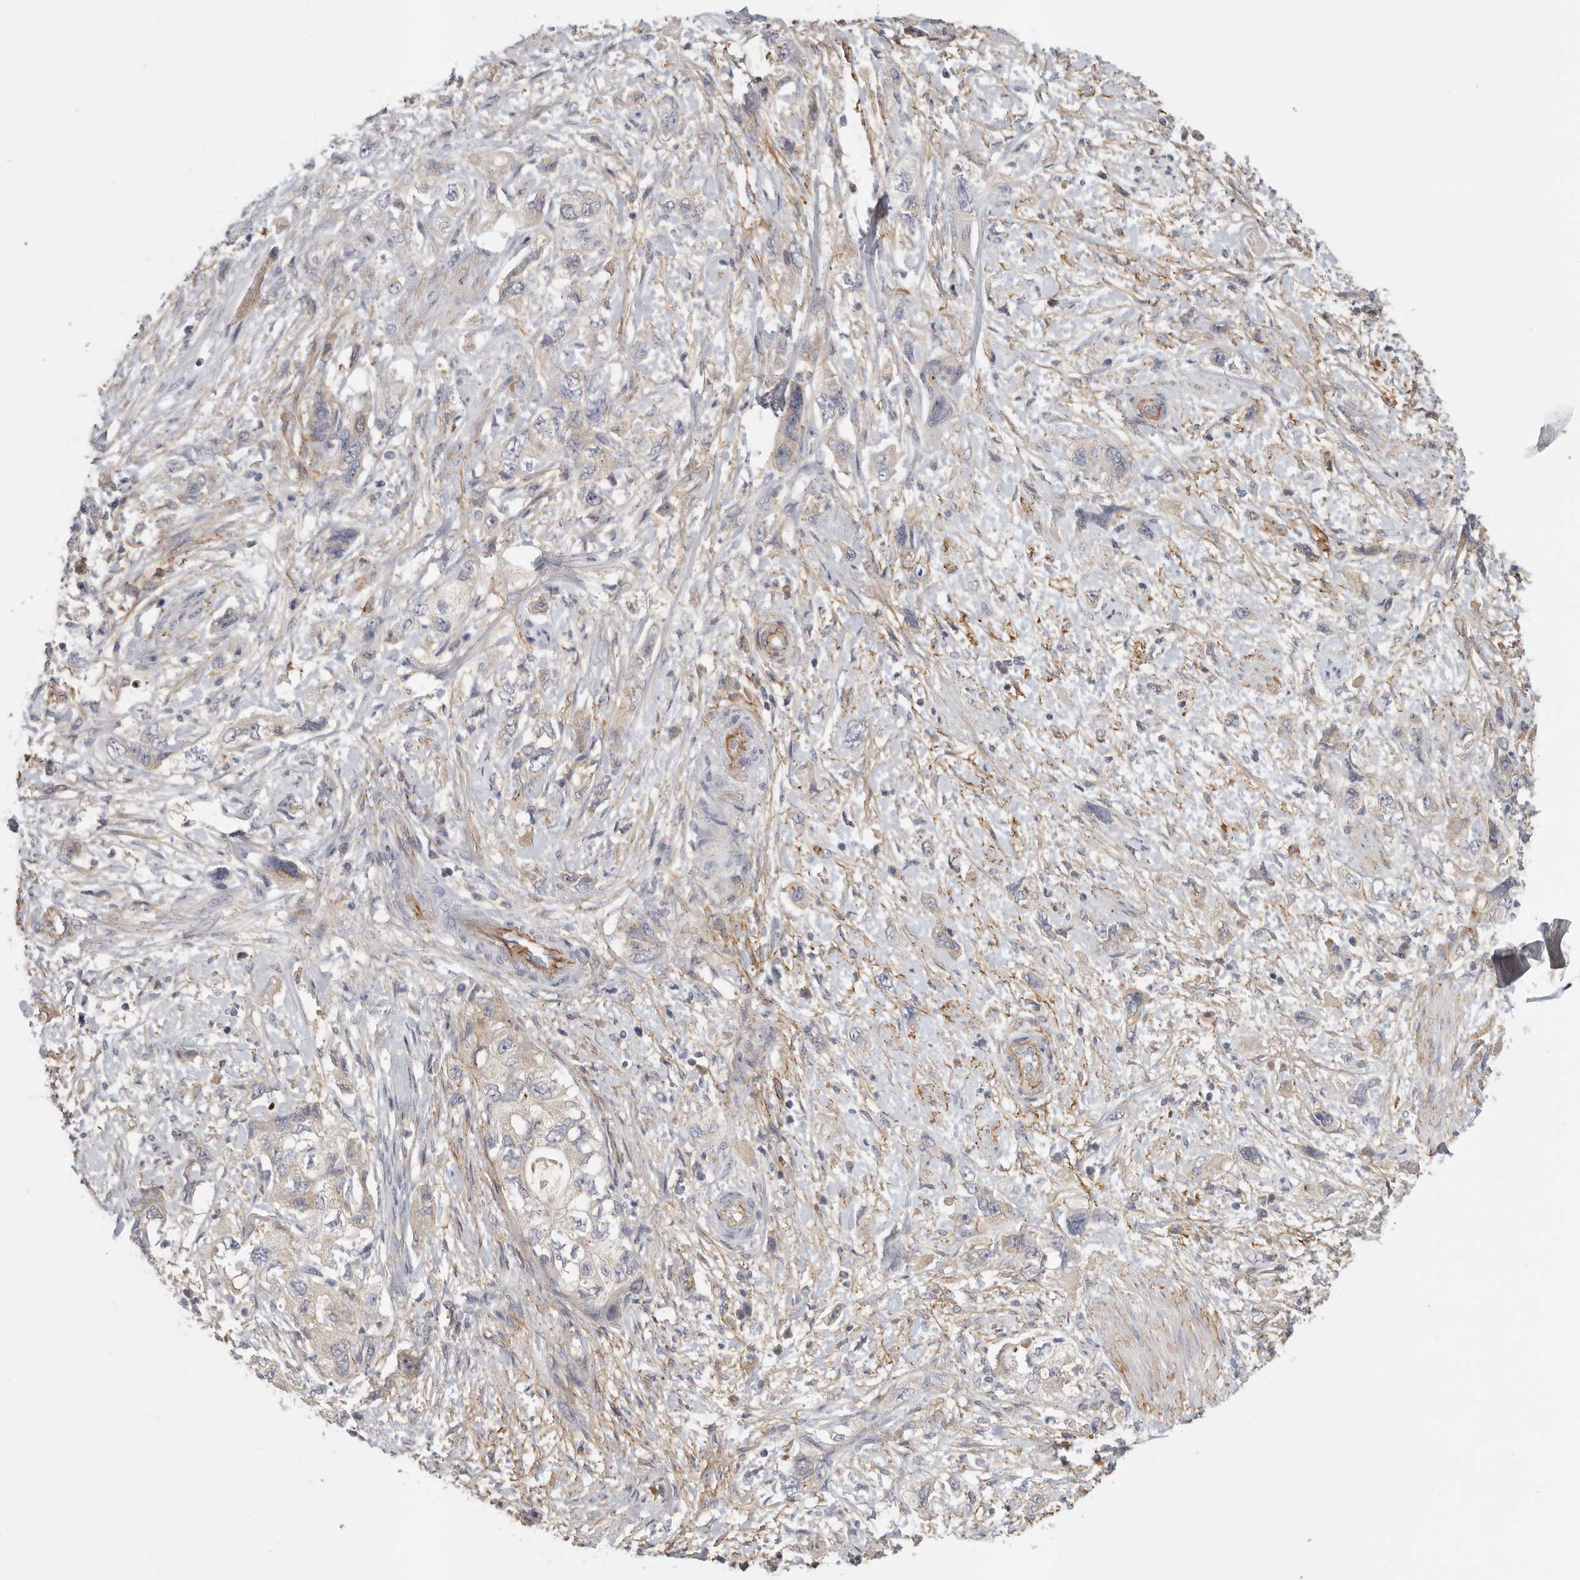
{"staining": {"intensity": "negative", "quantity": "none", "location": "none"}, "tissue": "pancreatic cancer", "cell_type": "Tumor cells", "image_type": "cancer", "snomed": [{"axis": "morphology", "description": "Adenocarcinoma, NOS"}, {"axis": "topography", "description": "Pancreas"}], "caption": "IHC micrograph of neoplastic tissue: human pancreatic cancer (adenocarcinoma) stained with DAB (3,3'-diaminobenzidine) demonstrates no significant protein expression in tumor cells.", "gene": "CFAP298", "patient": {"sex": "female", "age": 73}}